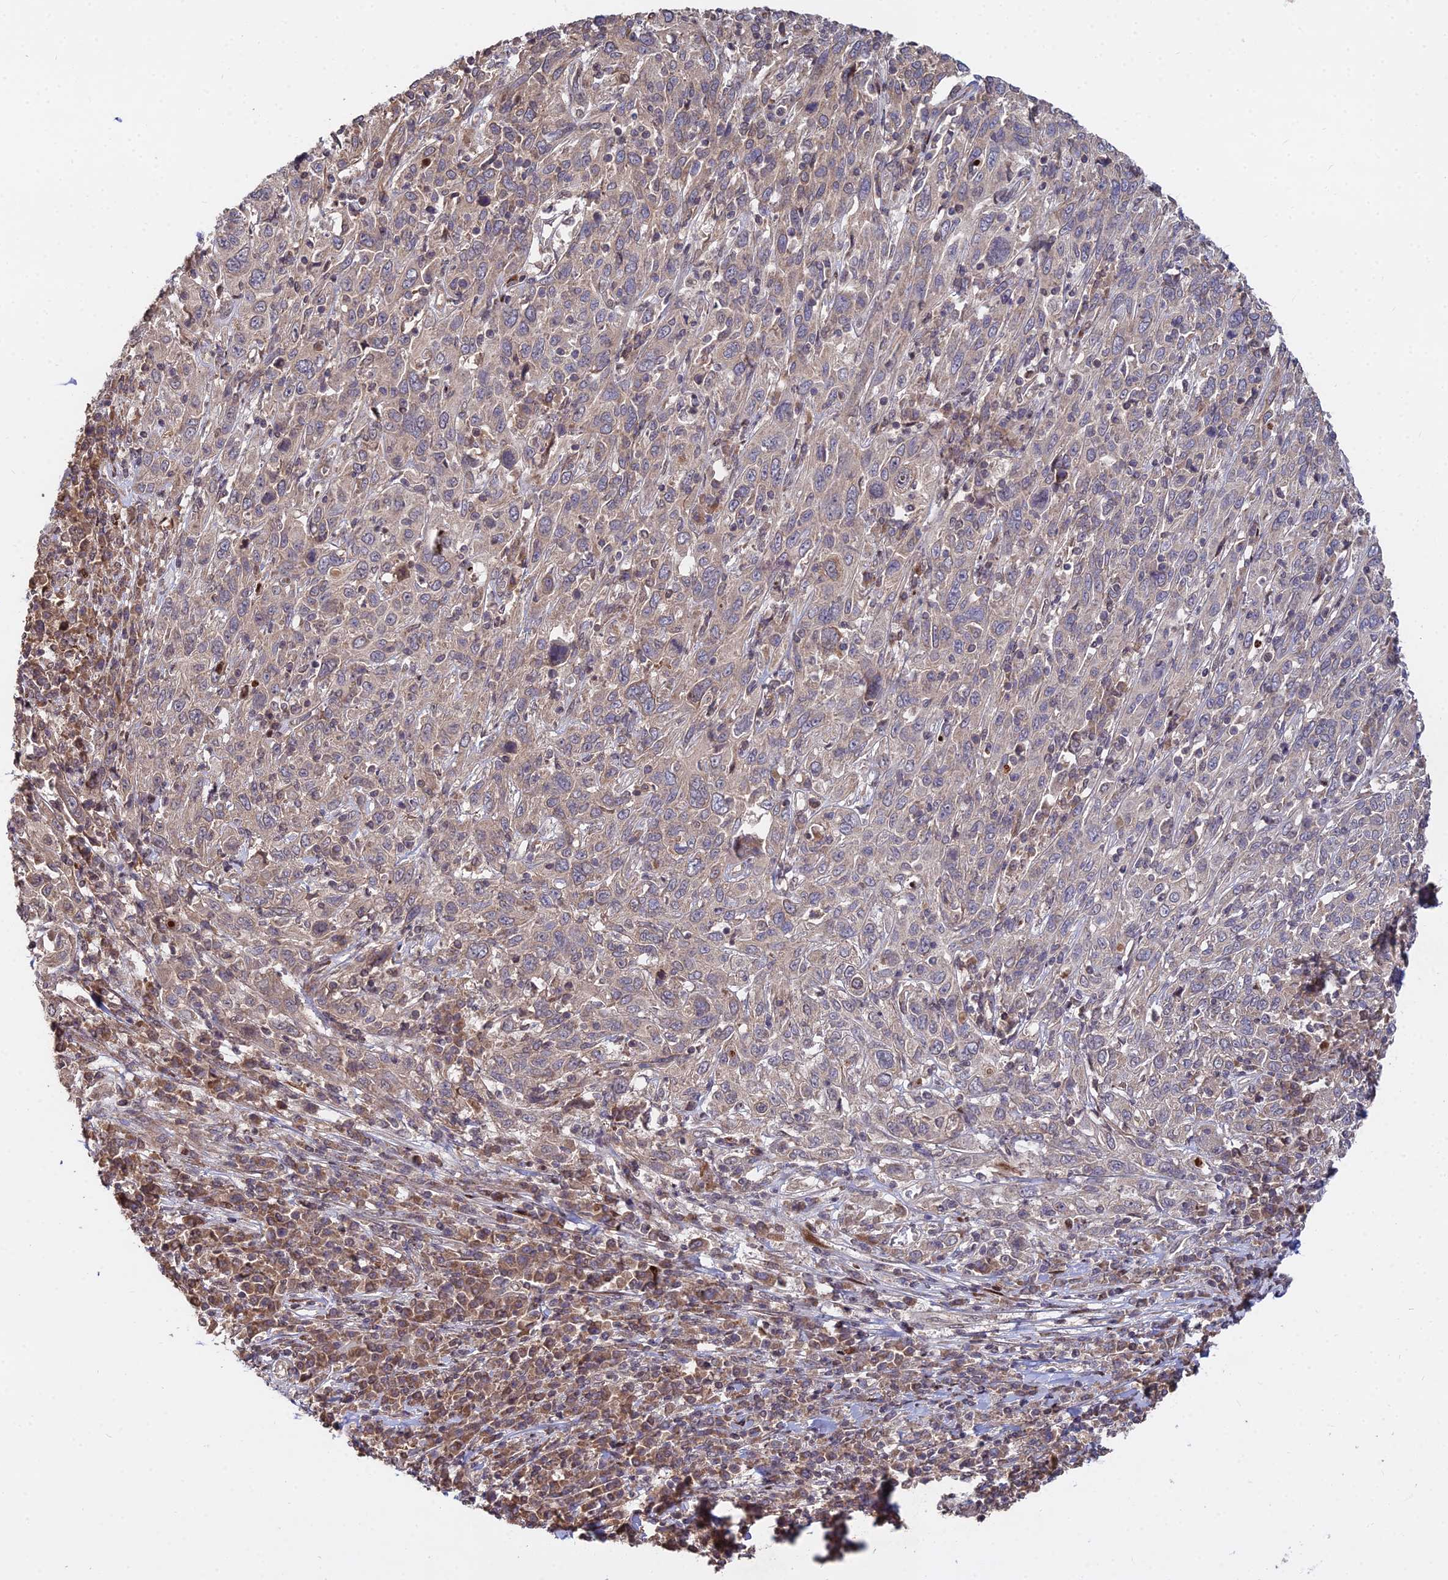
{"staining": {"intensity": "weak", "quantity": "25%-75%", "location": "cytoplasmic/membranous"}, "tissue": "cervical cancer", "cell_type": "Tumor cells", "image_type": "cancer", "snomed": [{"axis": "morphology", "description": "Squamous cell carcinoma, NOS"}, {"axis": "topography", "description": "Cervix"}], "caption": "DAB (3,3'-diaminobenzidine) immunohistochemical staining of cervical cancer exhibits weak cytoplasmic/membranous protein expression in approximately 25%-75% of tumor cells.", "gene": "RBMS2", "patient": {"sex": "female", "age": 46}}